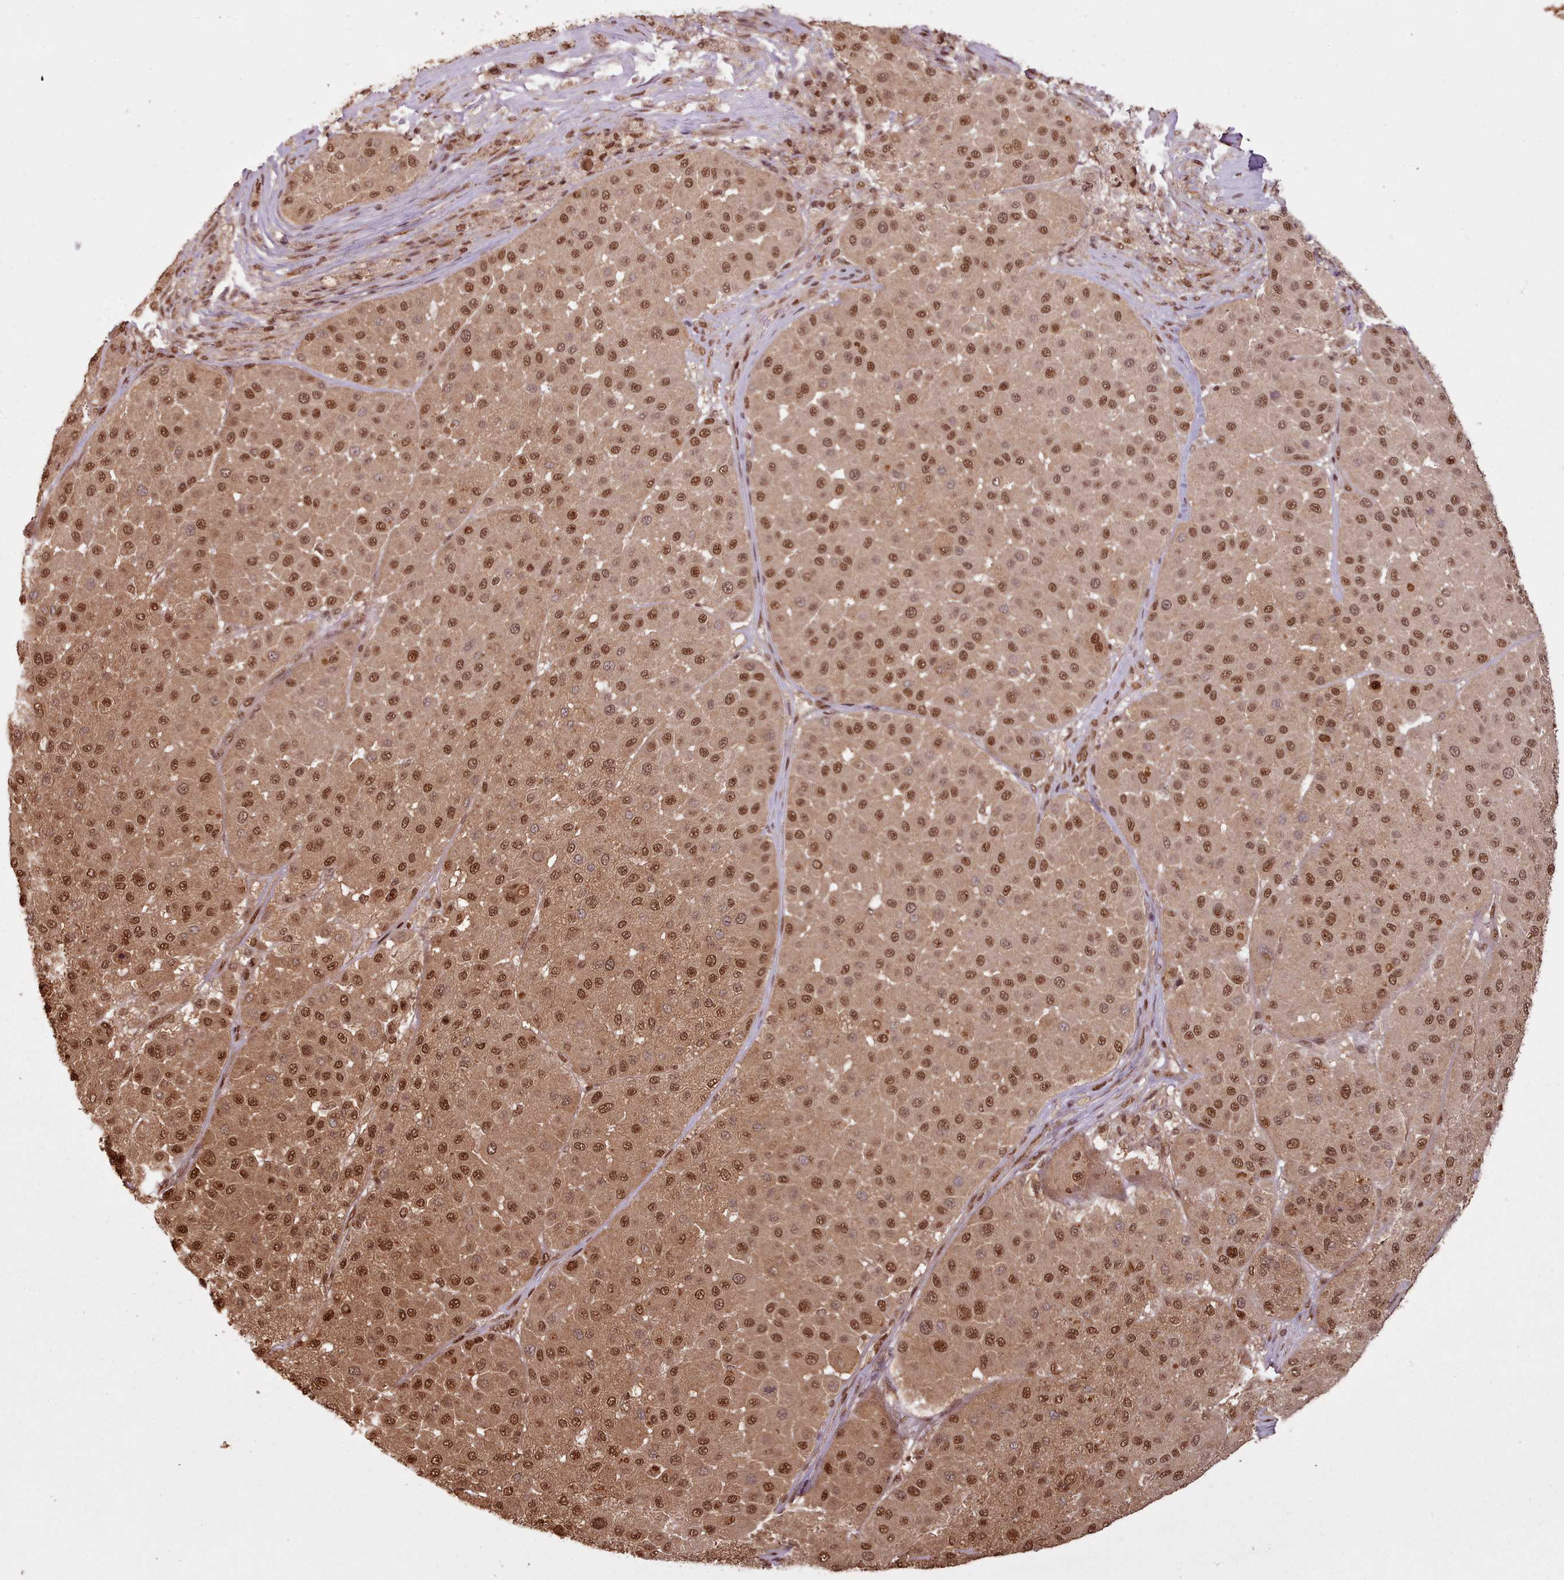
{"staining": {"intensity": "moderate", "quantity": ">75%", "location": "cytoplasmic/membranous,nuclear"}, "tissue": "melanoma", "cell_type": "Tumor cells", "image_type": "cancer", "snomed": [{"axis": "morphology", "description": "Malignant melanoma, Metastatic site"}, {"axis": "topography", "description": "Smooth muscle"}], "caption": "The immunohistochemical stain shows moderate cytoplasmic/membranous and nuclear expression in tumor cells of malignant melanoma (metastatic site) tissue.", "gene": "RPS27A", "patient": {"sex": "male", "age": 41}}